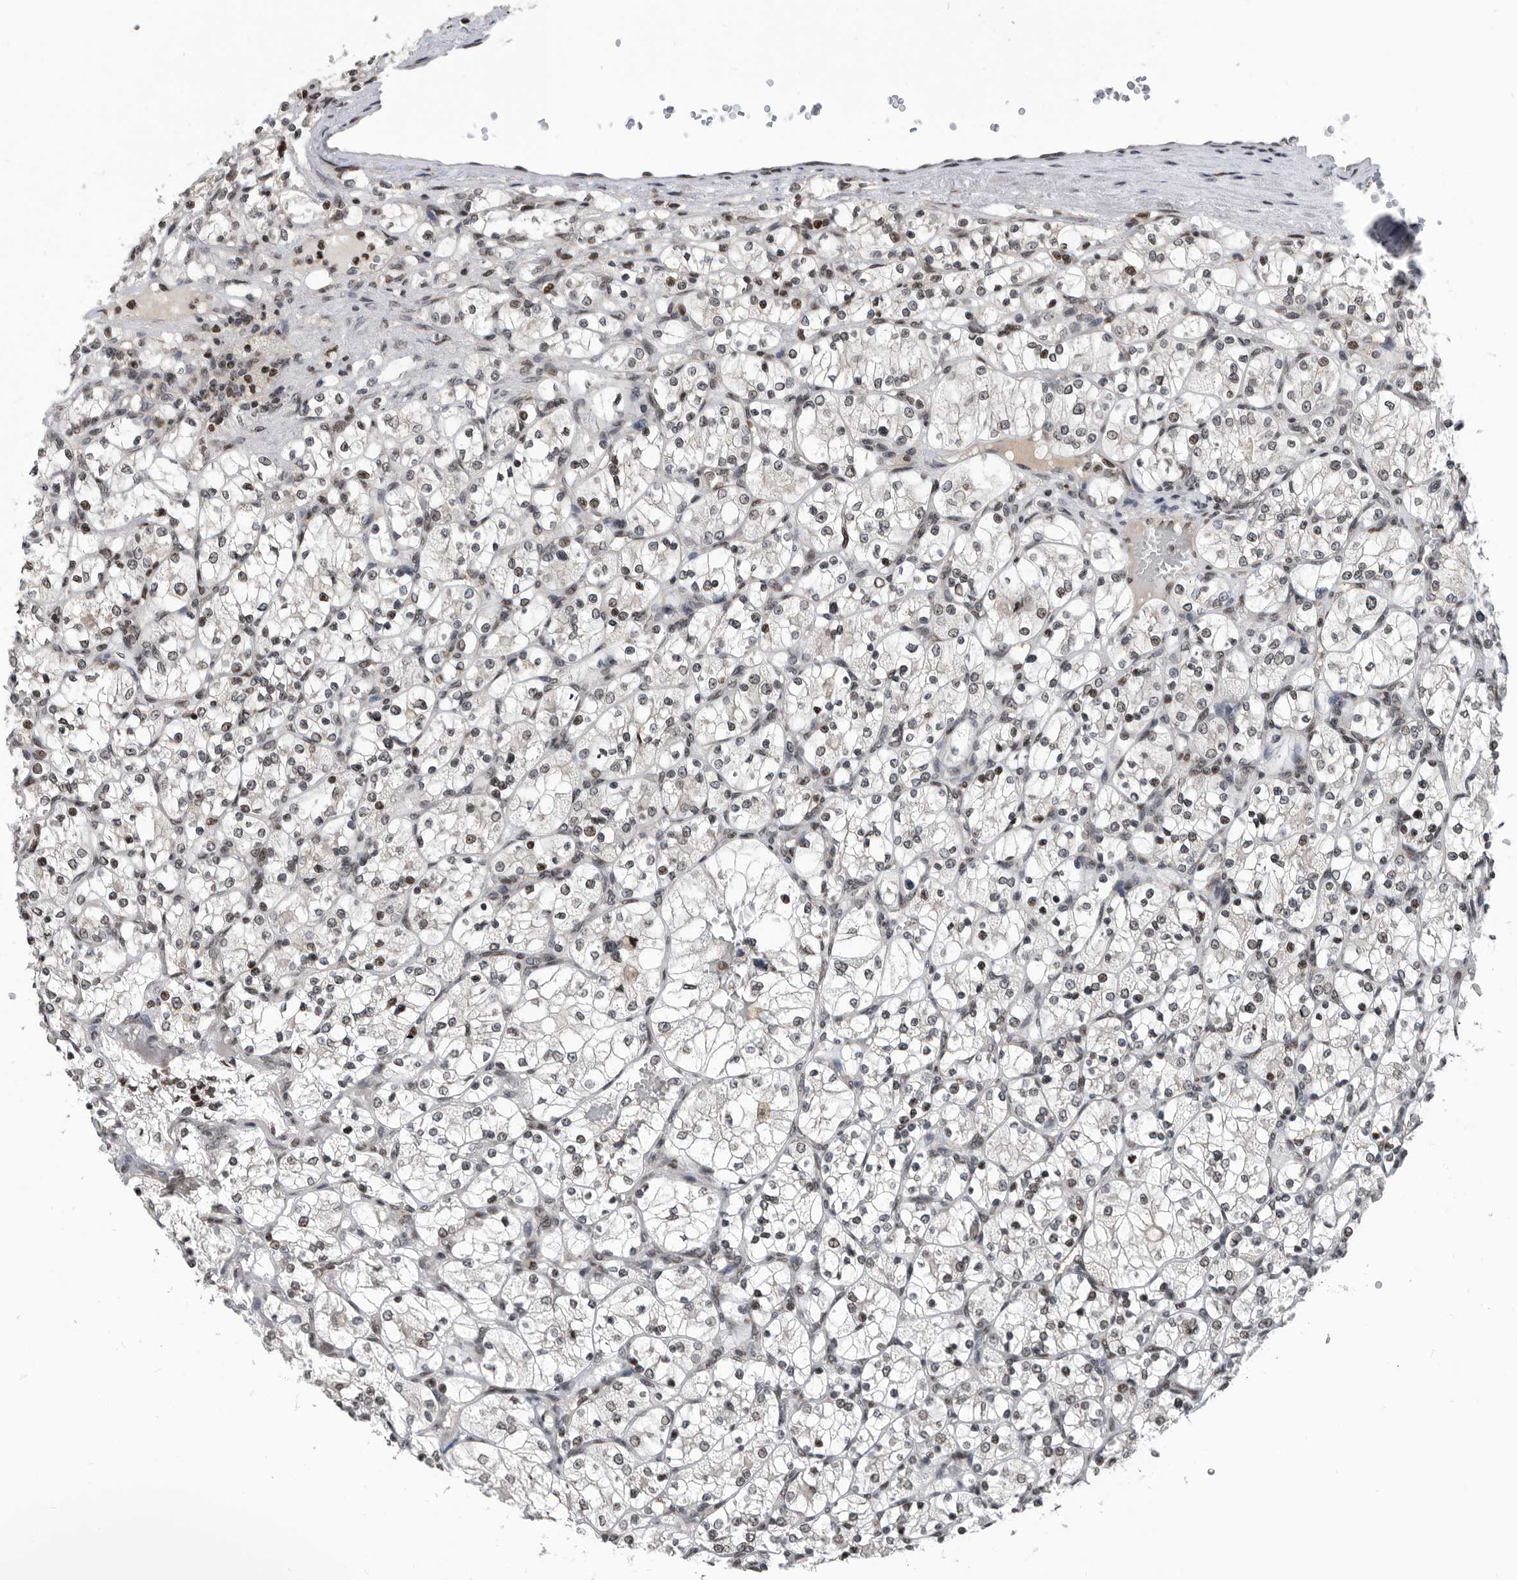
{"staining": {"intensity": "negative", "quantity": "none", "location": "none"}, "tissue": "renal cancer", "cell_type": "Tumor cells", "image_type": "cancer", "snomed": [{"axis": "morphology", "description": "Adenocarcinoma, NOS"}, {"axis": "topography", "description": "Kidney"}], "caption": "The immunohistochemistry image has no significant expression in tumor cells of renal cancer tissue.", "gene": "SNRNP48", "patient": {"sex": "female", "age": 69}}